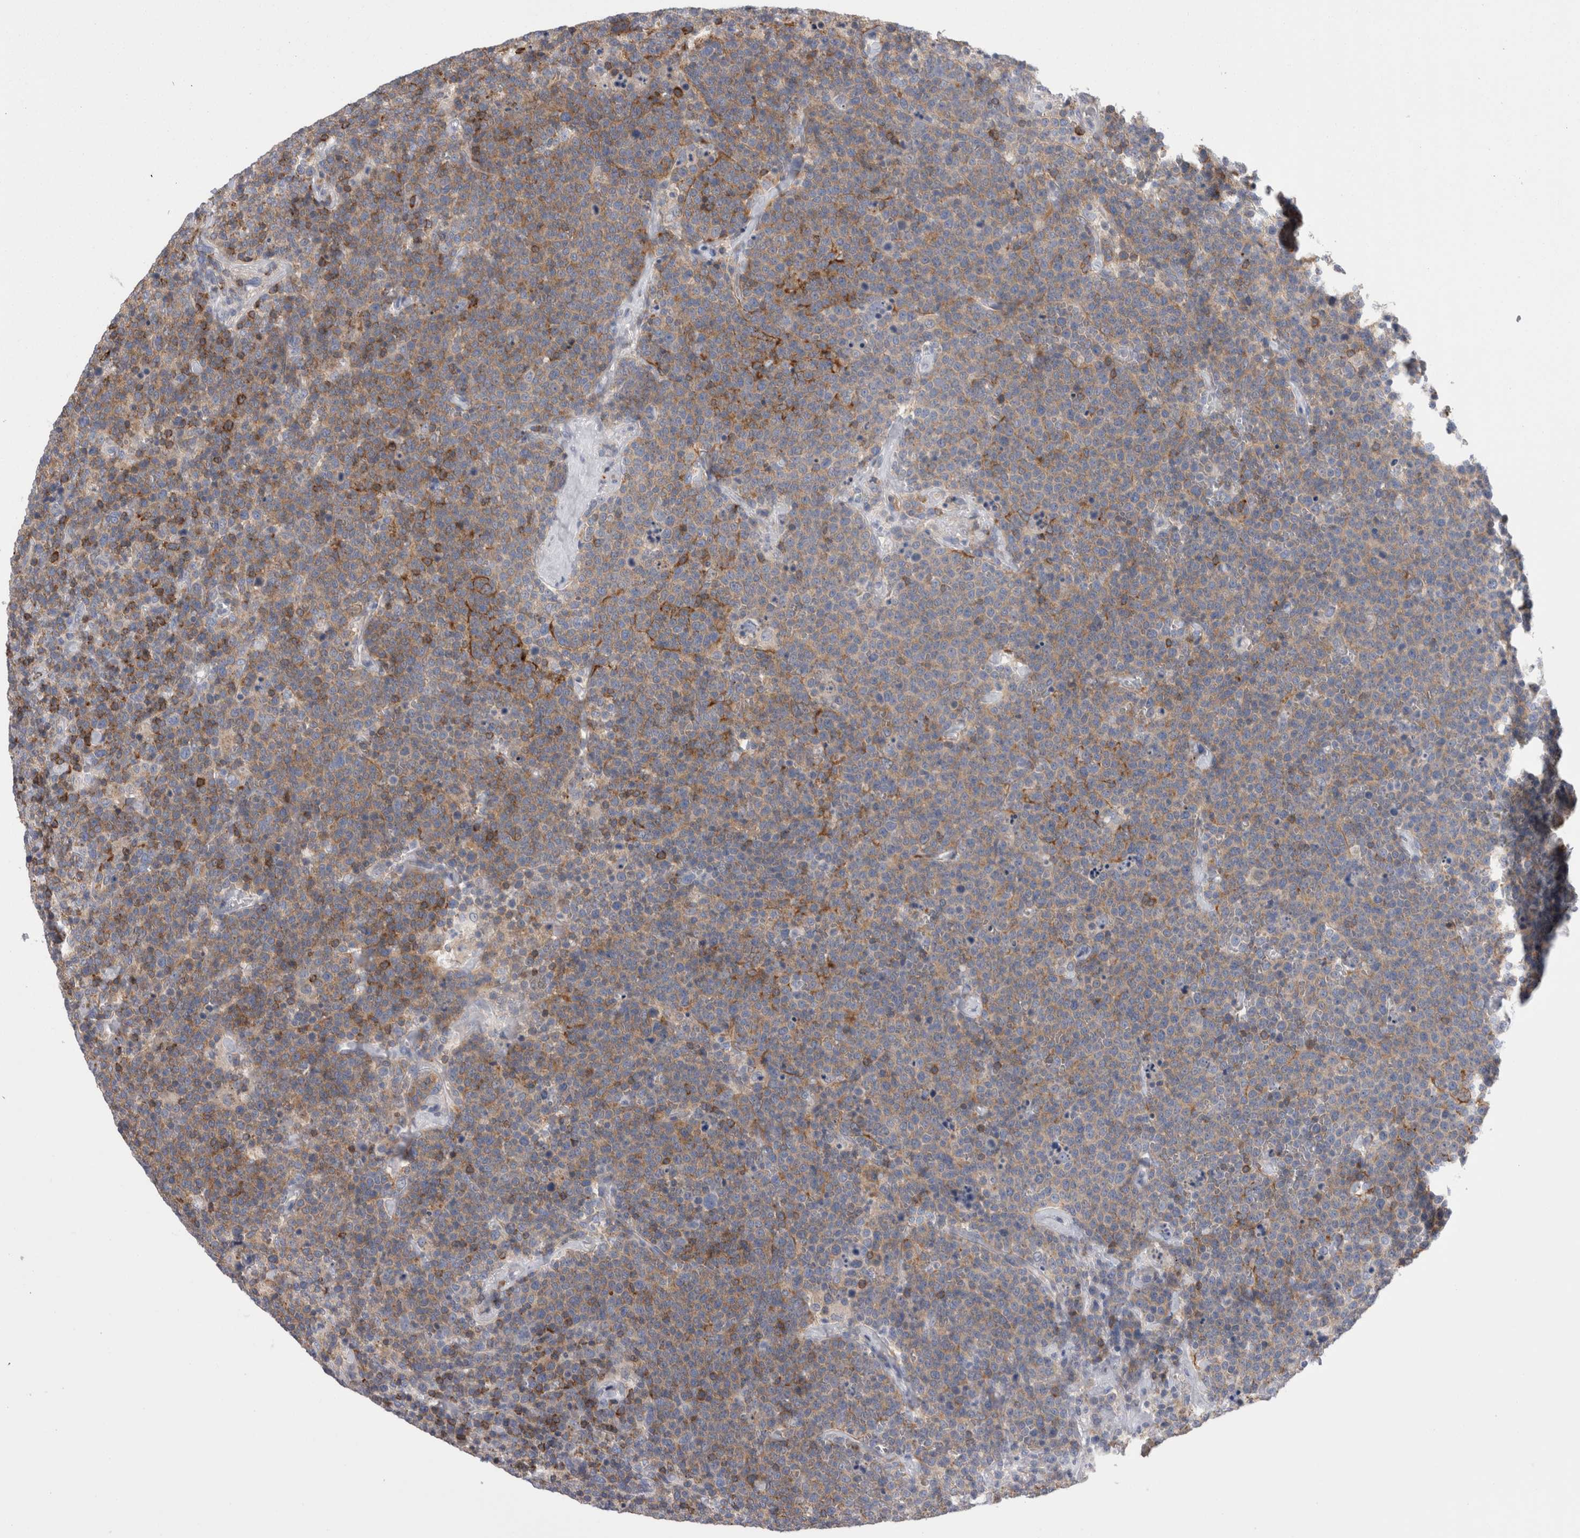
{"staining": {"intensity": "moderate", "quantity": "<25%", "location": "cytoplasmic/membranous"}, "tissue": "lymphoma", "cell_type": "Tumor cells", "image_type": "cancer", "snomed": [{"axis": "morphology", "description": "Malignant lymphoma, non-Hodgkin's type, High grade"}, {"axis": "topography", "description": "Lymph node"}], "caption": "This histopathology image reveals immunohistochemistry staining of human high-grade malignant lymphoma, non-Hodgkin's type, with low moderate cytoplasmic/membranous staining in approximately <25% of tumor cells.", "gene": "DCTN6", "patient": {"sex": "male", "age": 61}}